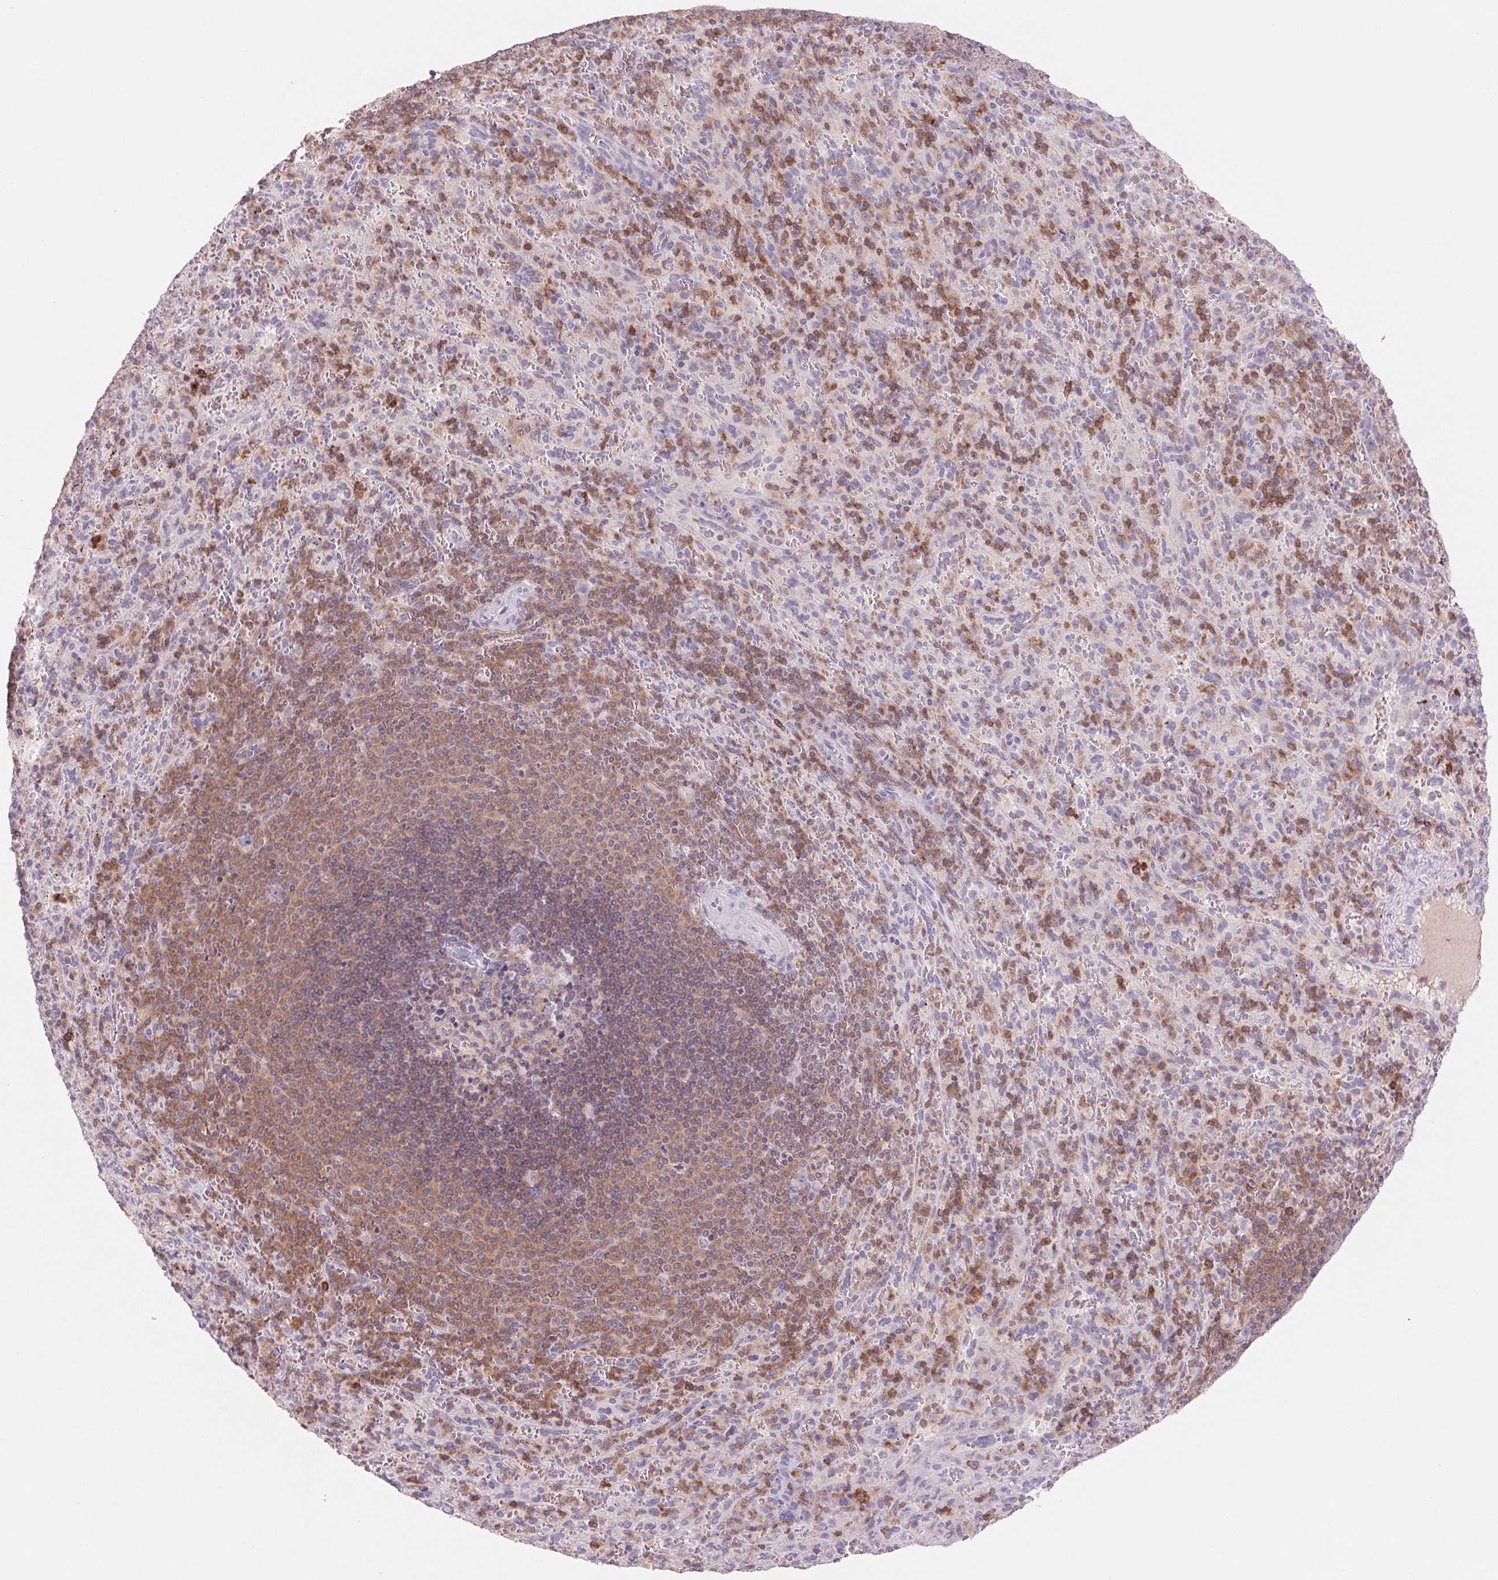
{"staining": {"intensity": "moderate", "quantity": "<25%", "location": "cytoplasmic/membranous"}, "tissue": "spleen", "cell_type": "Cells in red pulp", "image_type": "normal", "snomed": [{"axis": "morphology", "description": "Normal tissue, NOS"}, {"axis": "topography", "description": "Spleen"}], "caption": "Immunohistochemical staining of normal spleen reveals <25% levels of moderate cytoplasmic/membranous protein positivity in approximately <25% of cells in red pulp.", "gene": "KIF26A", "patient": {"sex": "male", "age": 57}}